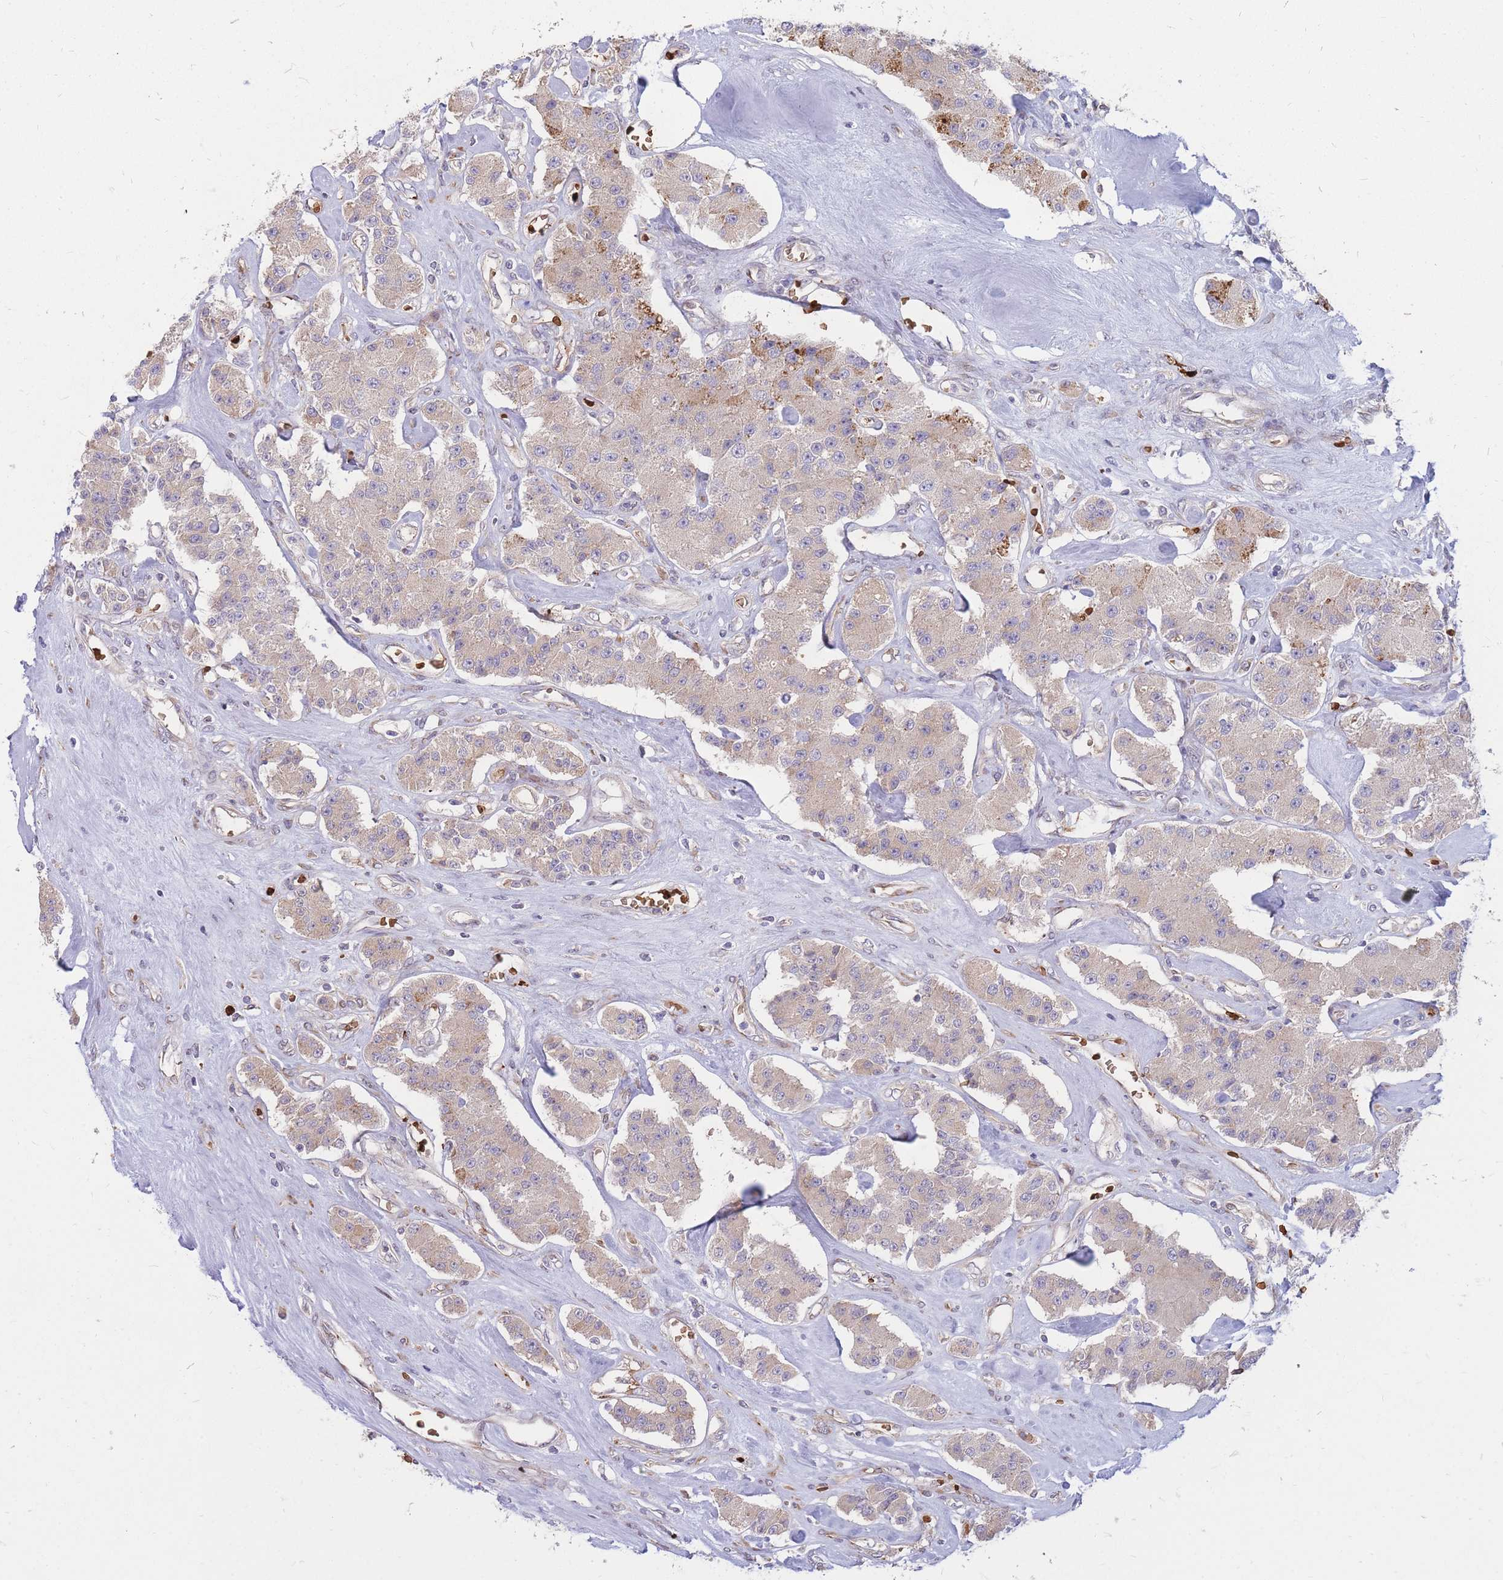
{"staining": {"intensity": "weak", "quantity": "<25%", "location": "cytoplasmic/membranous"}, "tissue": "carcinoid", "cell_type": "Tumor cells", "image_type": "cancer", "snomed": [{"axis": "morphology", "description": "Carcinoid, malignant, NOS"}, {"axis": "topography", "description": "Pancreas"}], "caption": "IHC photomicrograph of neoplastic tissue: human carcinoid (malignant) stained with DAB reveals no significant protein expression in tumor cells.", "gene": "ATP10D", "patient": {"sex": "male", "age": 41}}